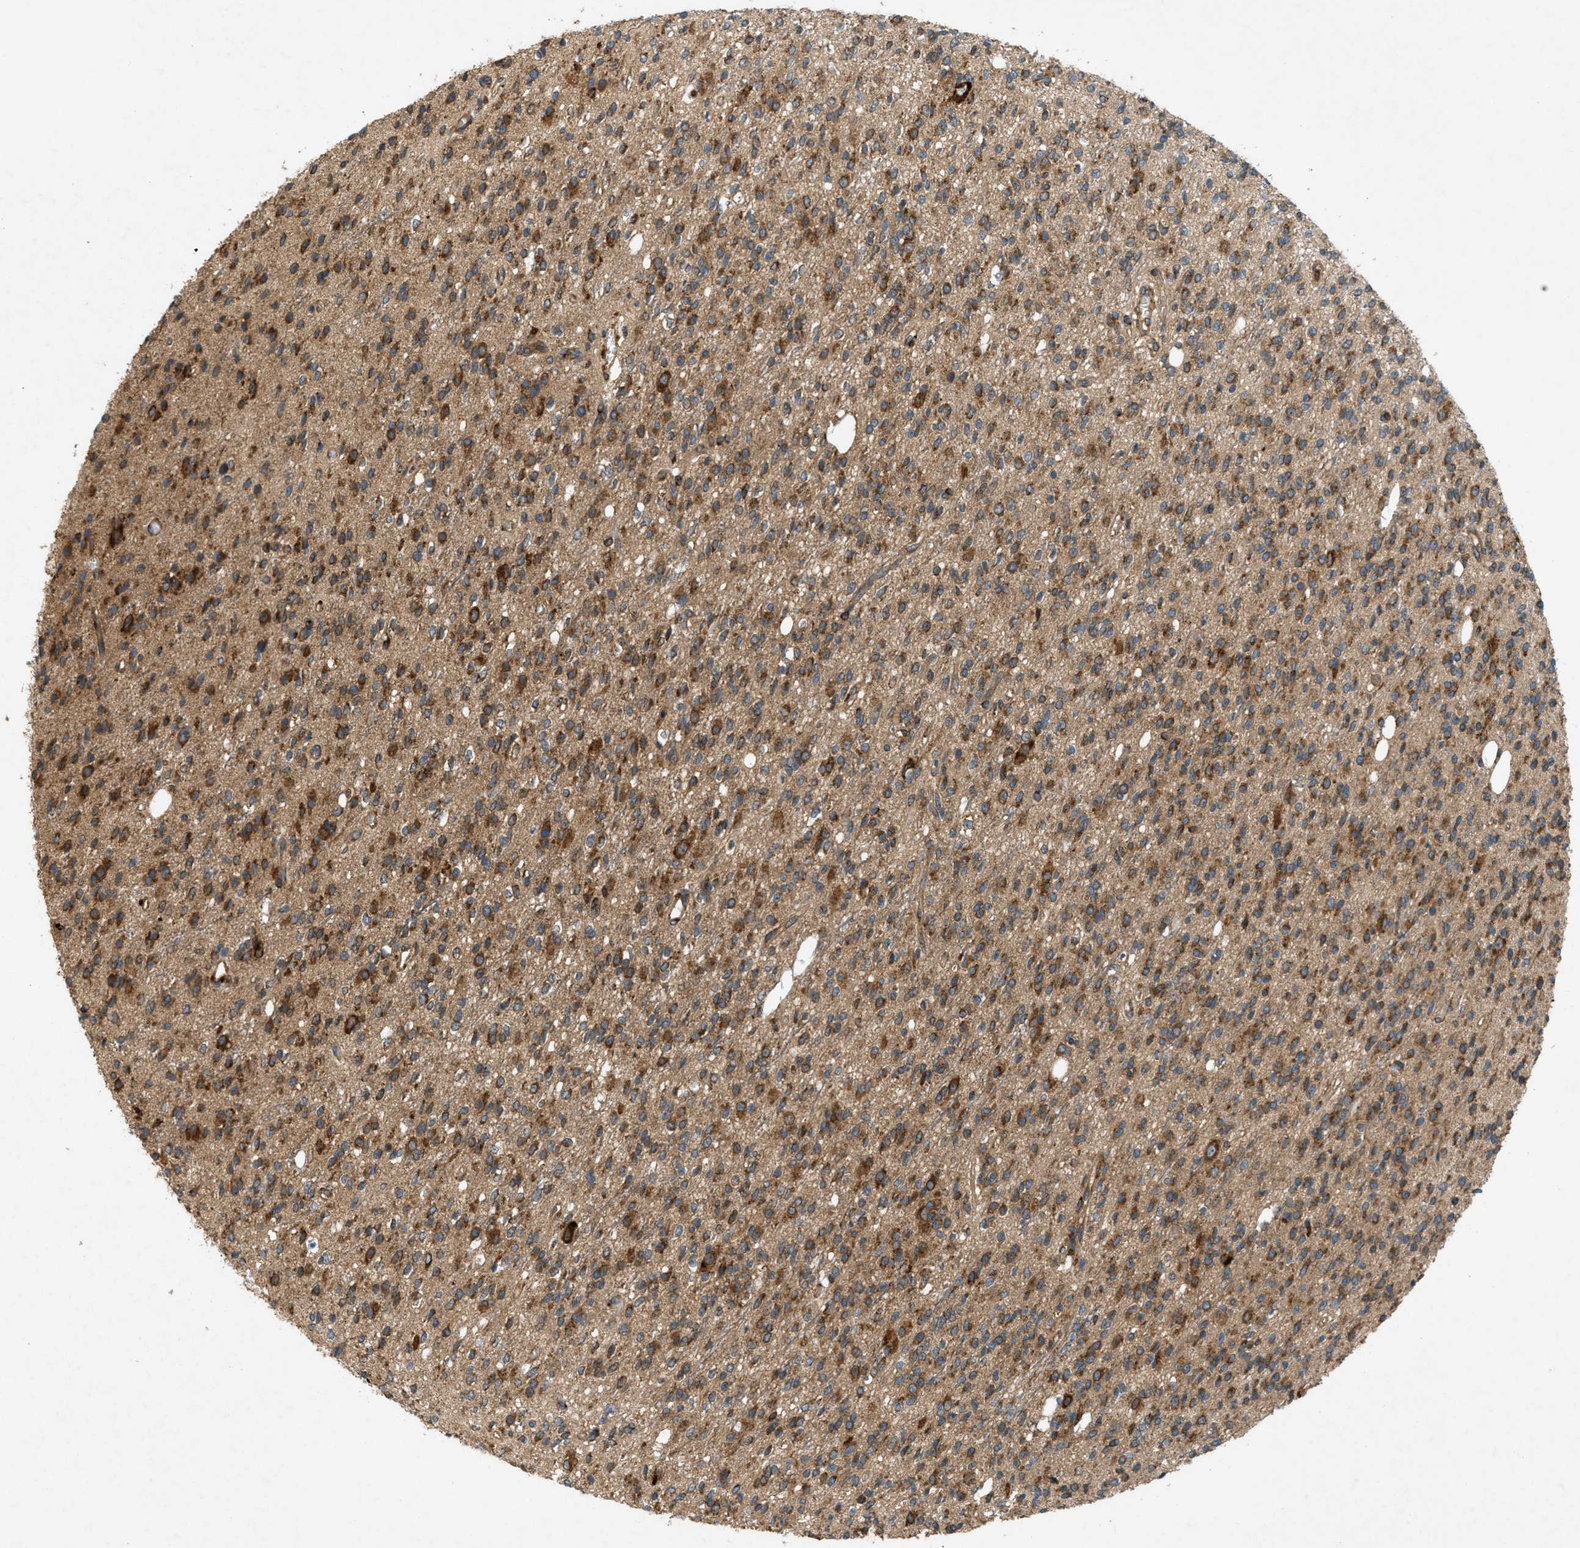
{"staining": {"intensity": "moderate", "quantity": ">75%", "location": "cytoplasmic/membranous"}, "tissue": "glioma", "cell_type": "Tumor cells", "image_type": "cancer", "snomed": [{"axis": "morphology", "description": "Glioma, malignant, High grade"}, {"axis": "topography", "description": "Brain"}], "caption": "Immunohistochemistry (DAB (3,3'-diaminobenzidine)) staining of human glioma shows moderate cytoplasmic/membranous protein staining in about >75% of tumor cells. The staining was performed using DAB (3,3'-diaminobenzidine) to visualize the protein expression in brown, while the nuclei were stained in blue with hematoxylin (Magnification: 20x).", "gene": "PCDH18", "patient": {"sex": "male", "age": 34}}